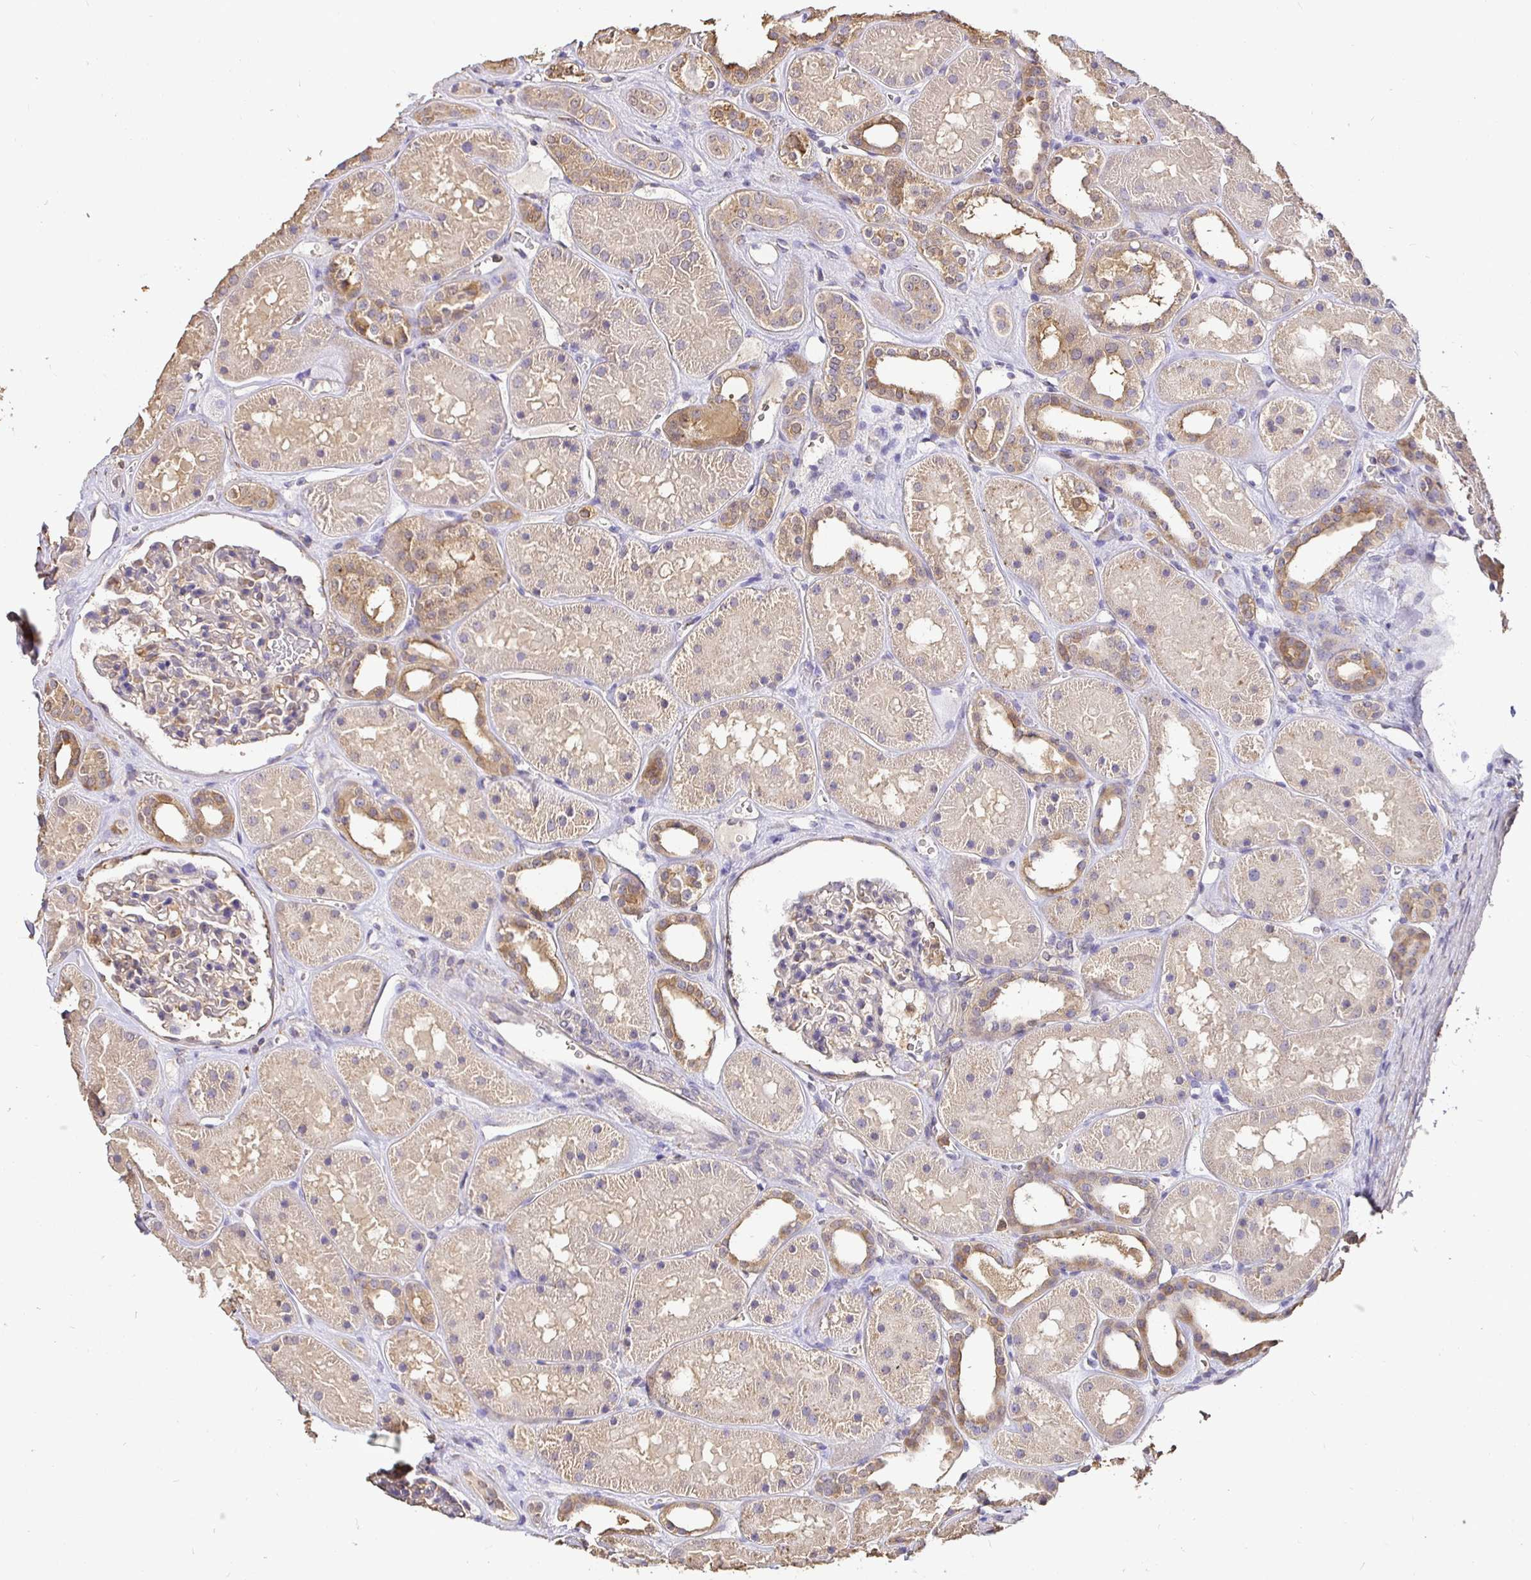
{"staining": {"intensity": "weak", "quantity": "<25%", "location": "cytoplasmic/membranous"}, "tissue": "kidney", "cell_type": "Cells in glomeruli", "image_type": "normal", "snomed": [{"axis": "morphology", "description": "Normal tissue, NOS"}, {"axis": "topography", "description": "Kidney"}], "caption": "There is no significant expression in cells in glomeruli of kidney. (Brightfield microscopy of DAB (3,3'-diaminobenzidine) immunohistochemistry (IHC) at high magnification).", "gene": "MAPK8IP3", "patient": {"sex": "female", "age": 41}}